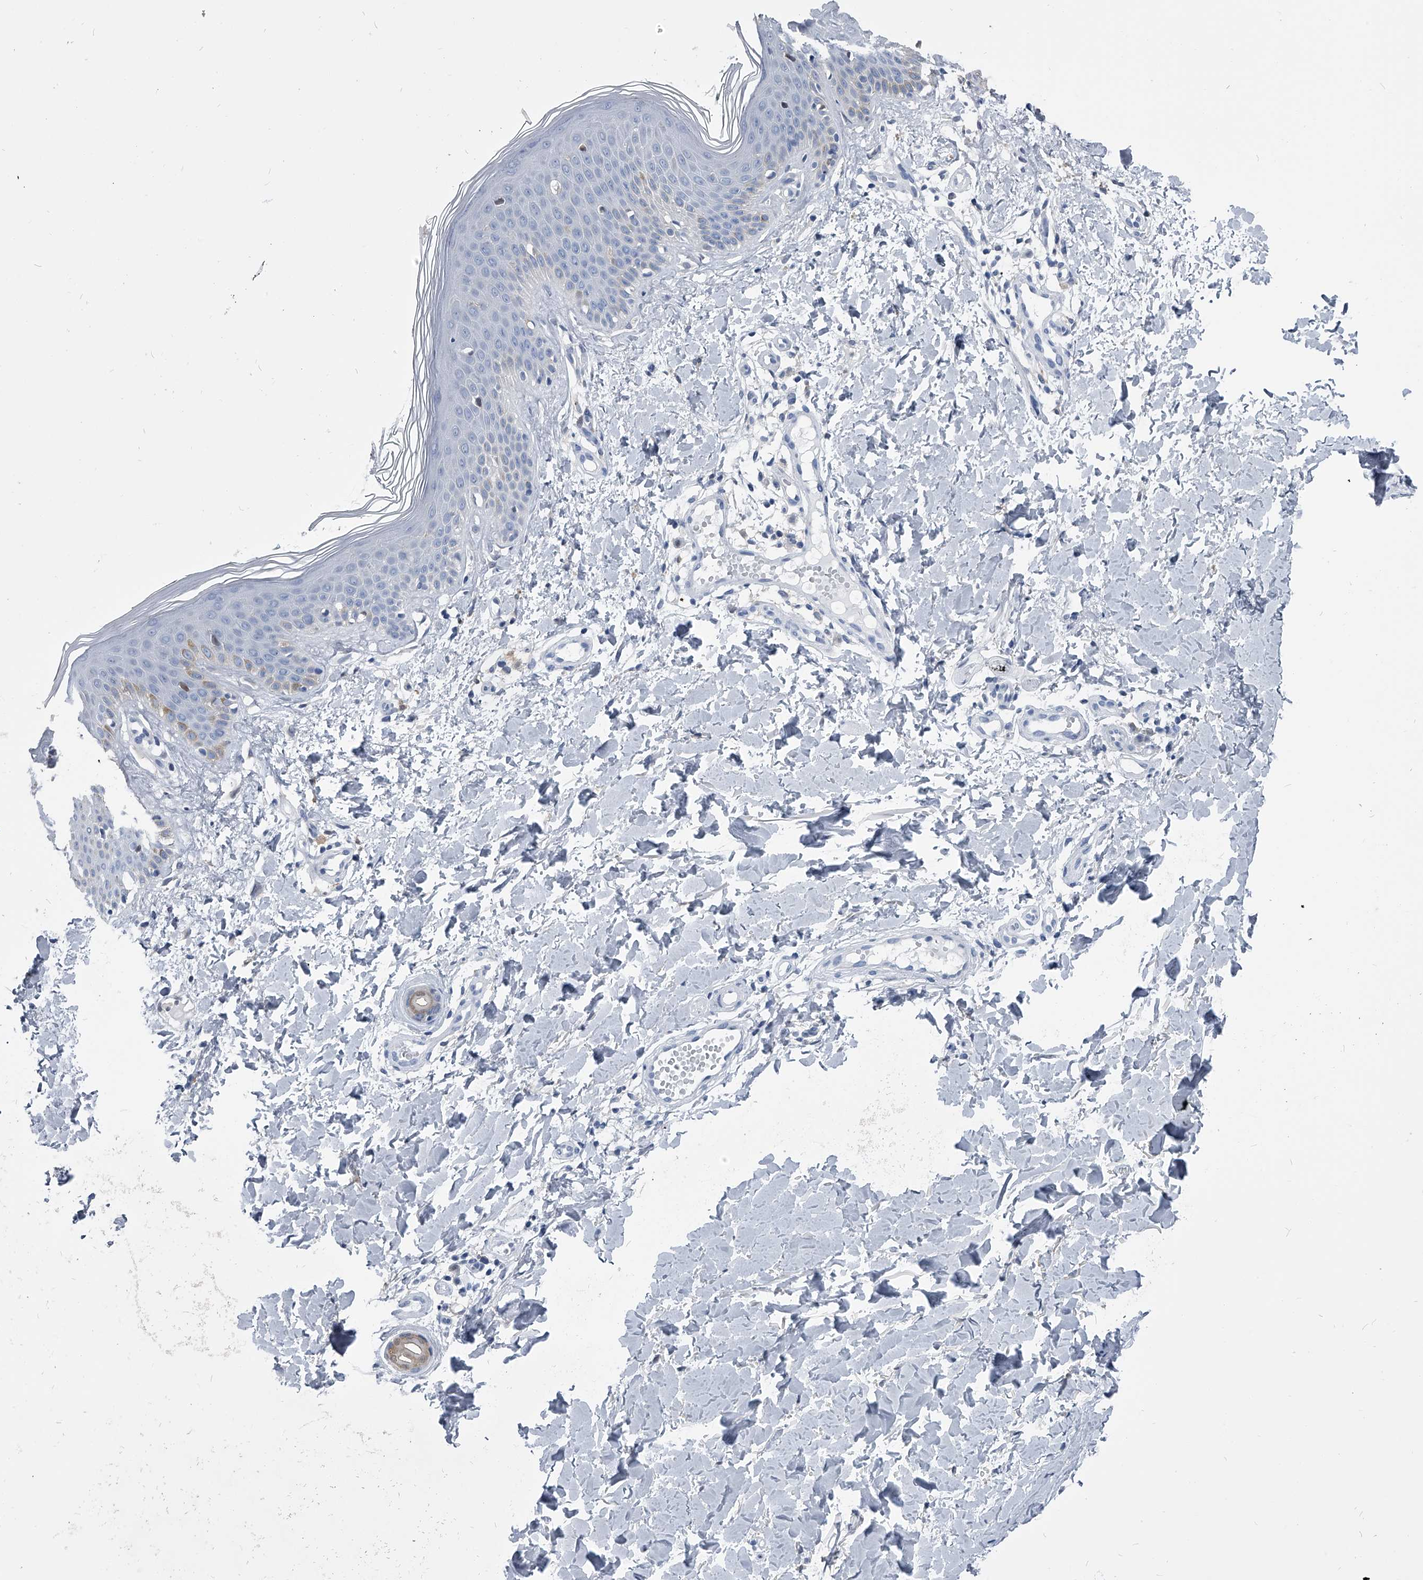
{"staining": {"intensity": "negative", "quantity": "none", "location": "none"}, "tissue": "skin", "cell_type": "Fibroblasts", "image_type": "normal", "snomed": [{"axis": "morphology", "description": "Normal tissue, NOS"}, {"axis": "topography", "description": "Skin"}], "caption": "High magnification brightfield microscopy of unremarkable skin stained with DAB (3,3'-diaminobenzidine) (brown) and counterstained with hematoxylin (blue): fibroblasts show no significant expression. (DAB immunohistochemistry (IHC) with hematoxylin counter stain).", "gene": "PDXK", "patient": {"sex": "male", "age": 37}}